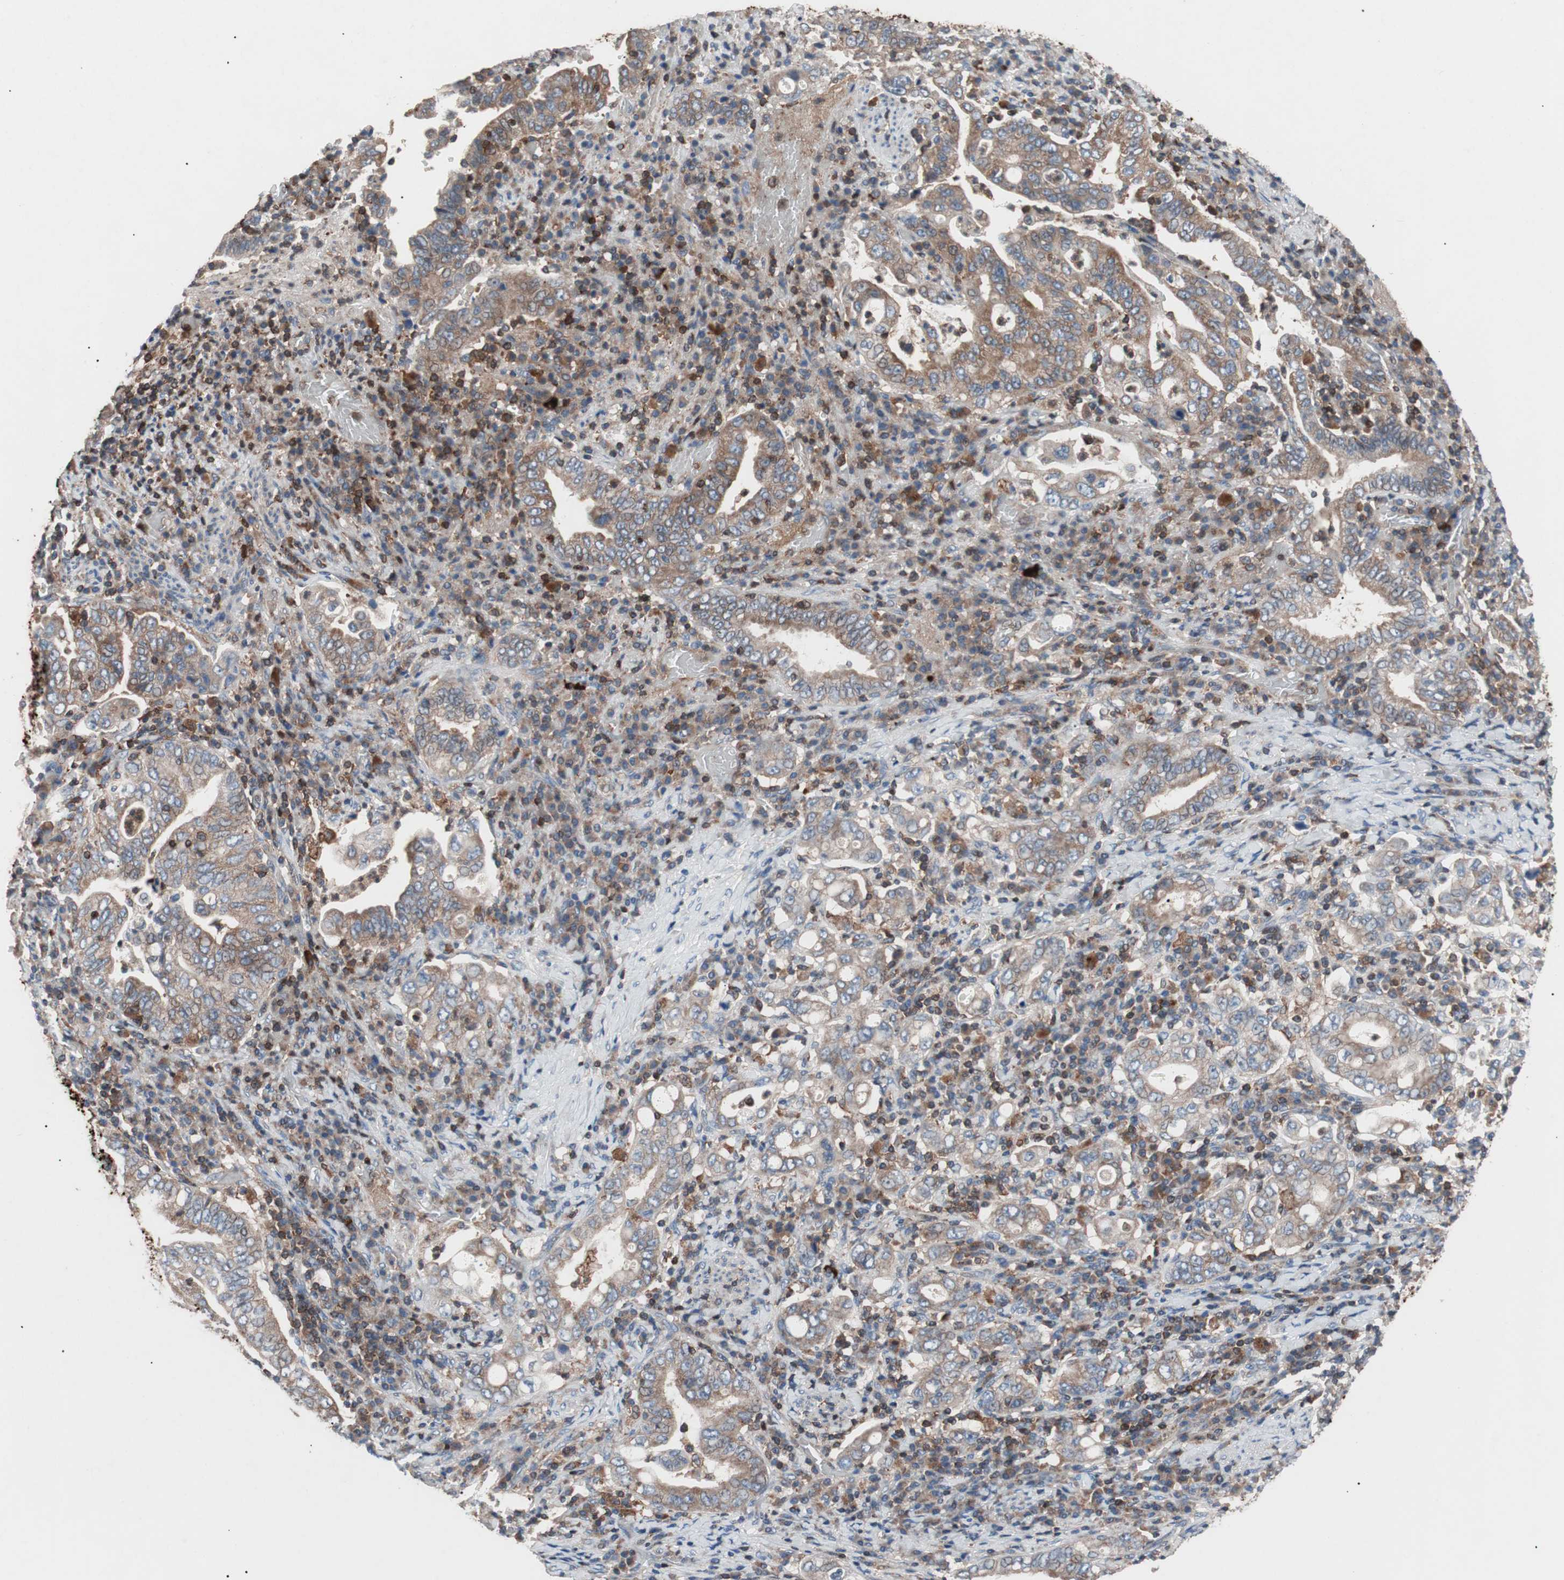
{"staining": {"intensity": "moderate", "quantity": ">75%", "location": "cytoplasmic/membranous"}, "tissue": "stomach cancer", "cell_type": "Tumor cells", "image_type": "cancer", "snomed": [{"axis": "morphology", "description": "Normal tissue, NOS"}, {"axis": "morphology", "description": "Adenocarcinoma, NOS"}, {"axis": "topography", "description": "Esophagus"}, {"axis": "topography", "description": "Stomach, upper"}, {"axis": "topography", "description": "Peripheral nerve tissue"}], "caption": "Adenocarcinoma (stomach) stained with a protein marker demonstrates moderate staining in tumor cells.", "gene": "PIK3R1", "patient": {"sex": "male", "age": 62}}